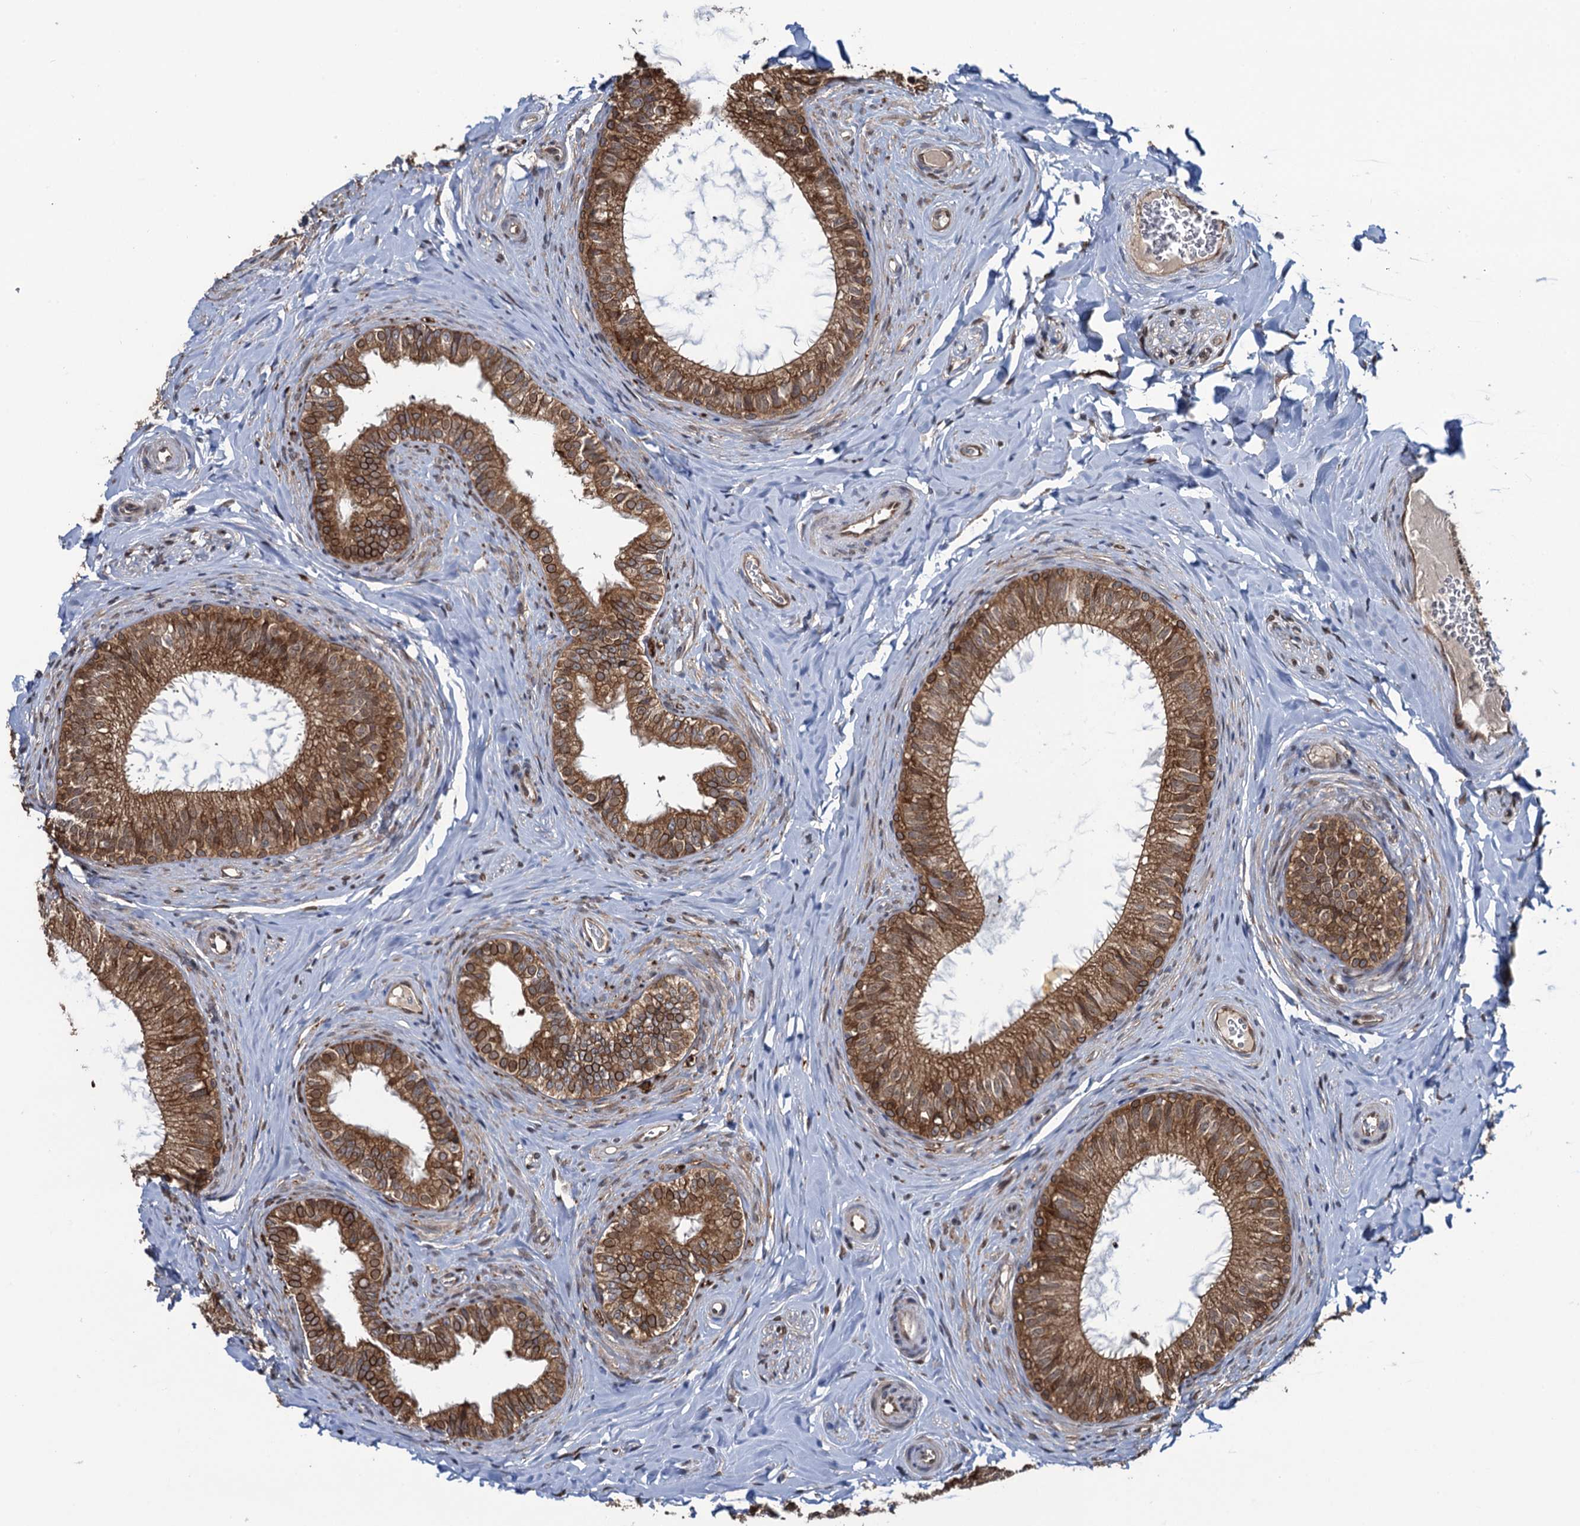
{"staining": {"intensity": "strong", "quantity": ">75%", "location": "cytoplasmic/membranous,nuclear"}, "tissue": "epididymis", "cell_type": "Glandular cells", "image_type": "normal", "snomed": [{"axis": "morphology", "description": "Normal tissue, NOS"}, {"axis": "topography", "description": "Epididymis"}], "caption": "Protein expression analysis of unremarkable epididymis shows strong cytoplasmic/membranous,nuclear expression in about >75% of glandular cells. (Brightfield microscopy of DAB IHC at high magnification).", "gene": "EVX2", "patient": {"sex": "male", "age": 34}}